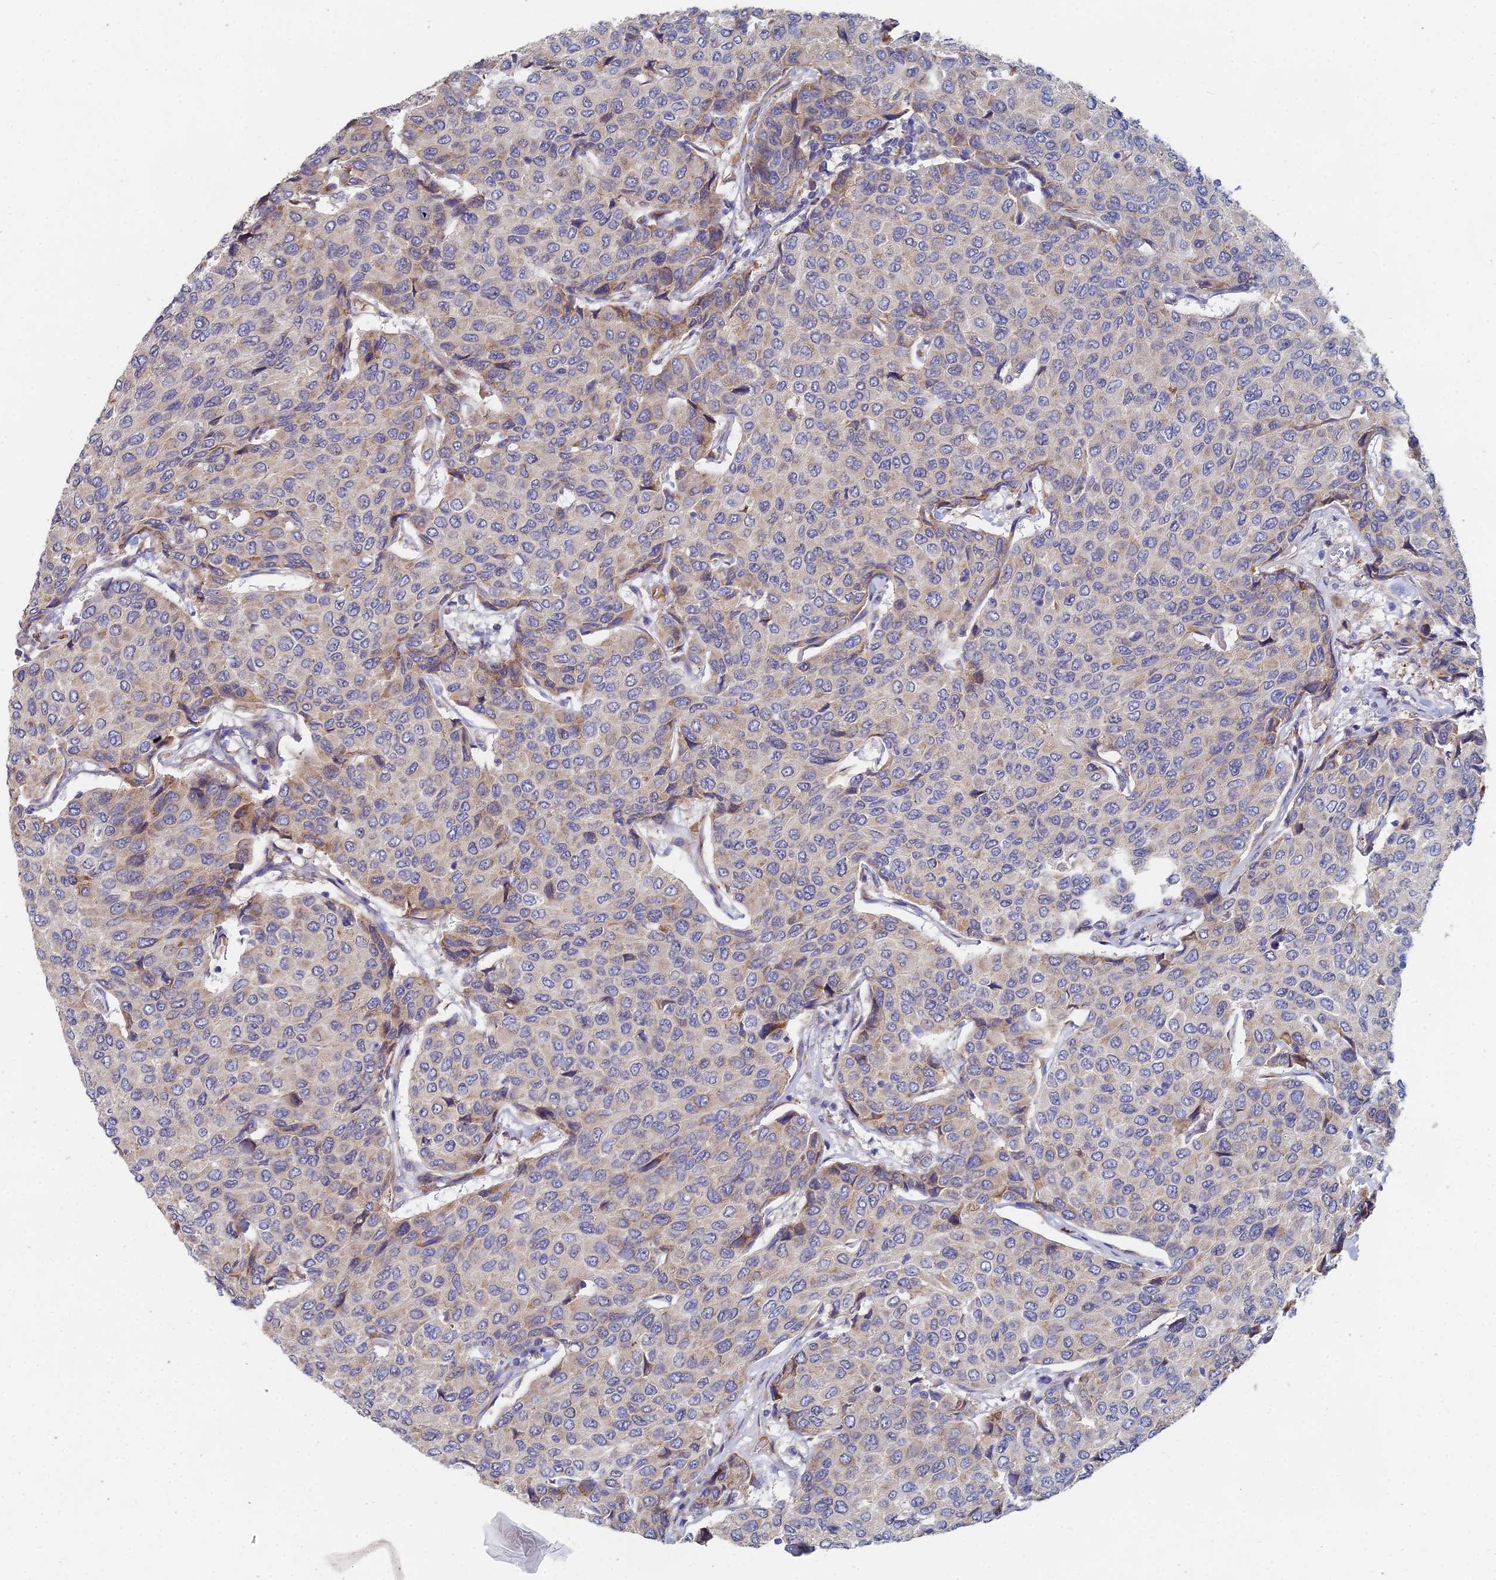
{"staining": {"intensity": "moderate", "quantity": "<25%", "location": "cytoplasmic/membranous"}, "tissue": "breast cancer", "cell_type": "Tumor cells", "image_type": "cancer", "snomed": [{"axis": "morphology", "description": "Duct carcinoma"}, {"axis": "topography", "description": "Breast"}], "caption": "Tumor cells reveal moderate cytoplasmic/membranous positivity in about <25% of cells in breast infiltrating ductal carcinoma.", "gene": "ELOF1", "patient": {"sex": "female", "age": 55}}